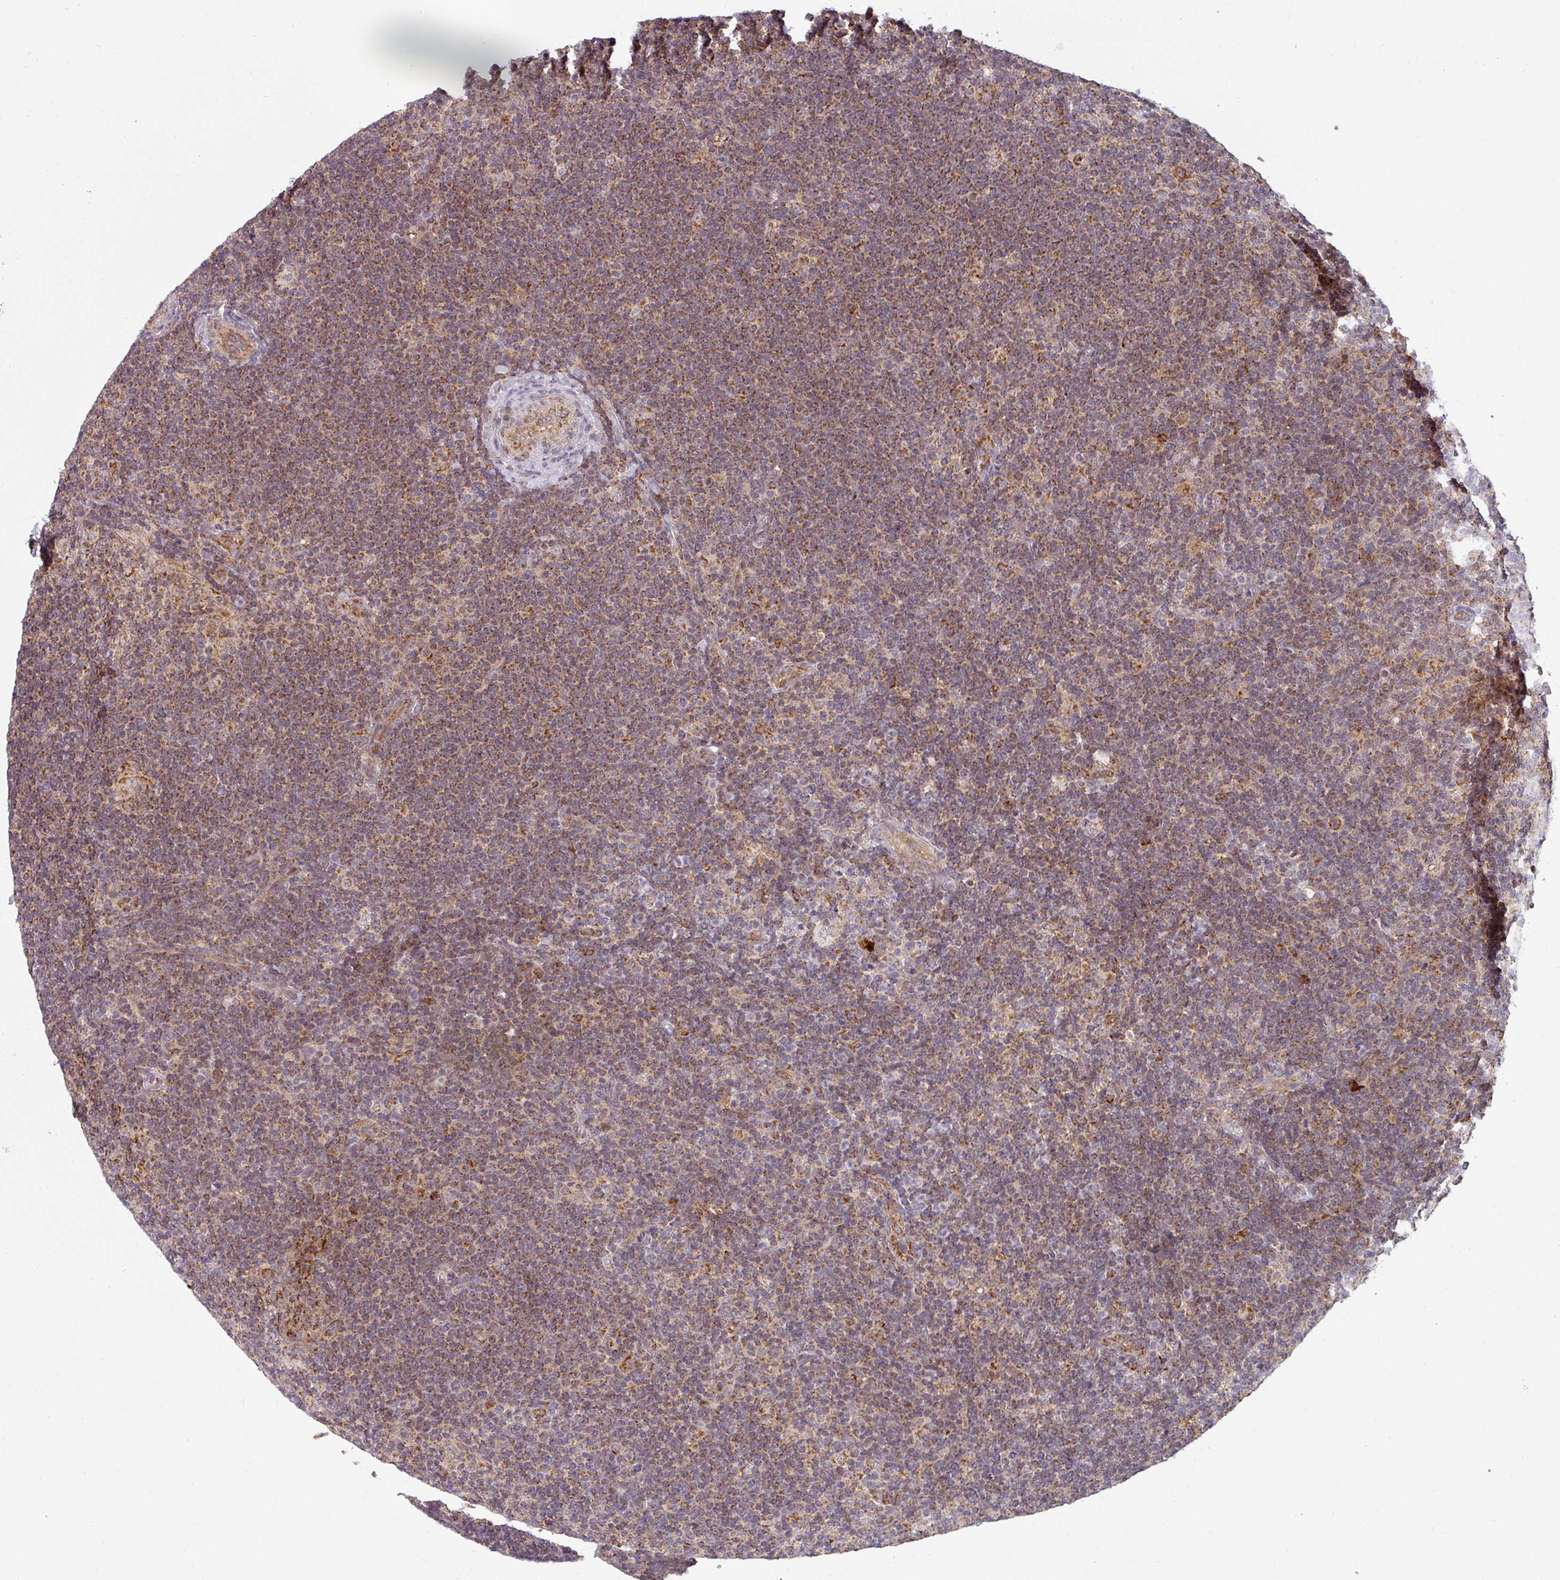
{"staining": {"intensity": "moderate", "quantity": "25%-75%", "location": "cytoplasmic/membranous"}, "tissue": "lymphoma", "cell_type": "Tumor cells", "image_type": "cancer", "snomed": [{"axis": "morphology", "description": "Hodgkin's disease, NOS"}, {"axis": "topography", "description": "Lymph node"}], "caption": "Lymphoma stained with immunohistochemistry shows moderate cytoplasmic/membranous expression in about 25%-75% of tumor cells.", "gene": "MRPS16", "patient": {"sex": "female", "age": 57}}